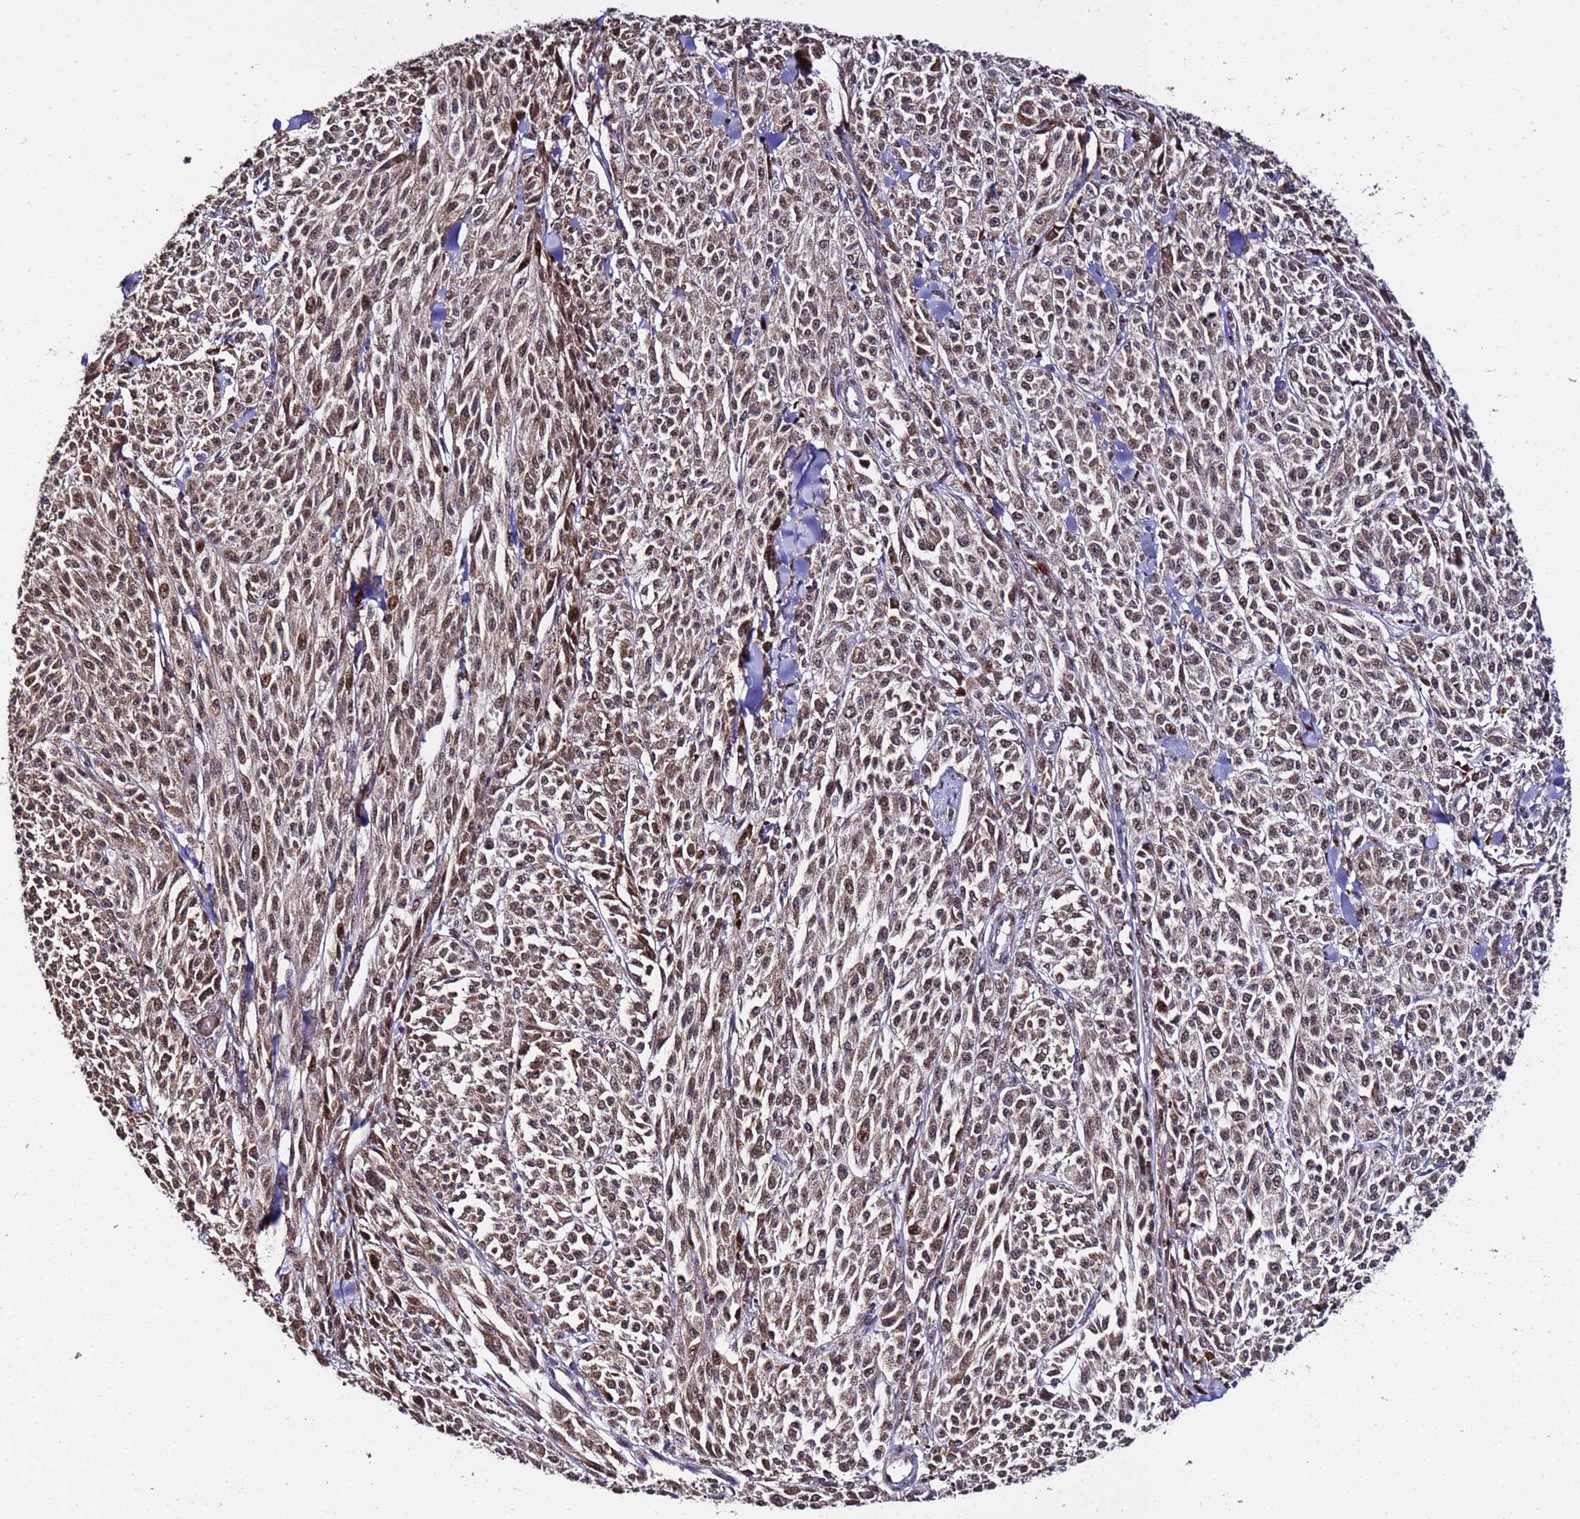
{"staining": {"intensity": "moderate", "quantity": ">75%", "location": "cytoplasmic/membranous,nuclear"}, "tissue": "melanoma", "cell_type": "Tumor cells", "image_type": "cancer", "snomed": [{"axis": "morphology", "description": "Malignant melanoma, NOS"}, {"axis": "topography", "description": "Skin"}], "caption": "A high-resolution micrograph shows IHC staining of melanoma, which displays moderate cytoplasmic/membranous and nuclear staining in about >75% of tumor cells.", "gene": "WNK4", "patient": {"sex": "female", "age": 52}}